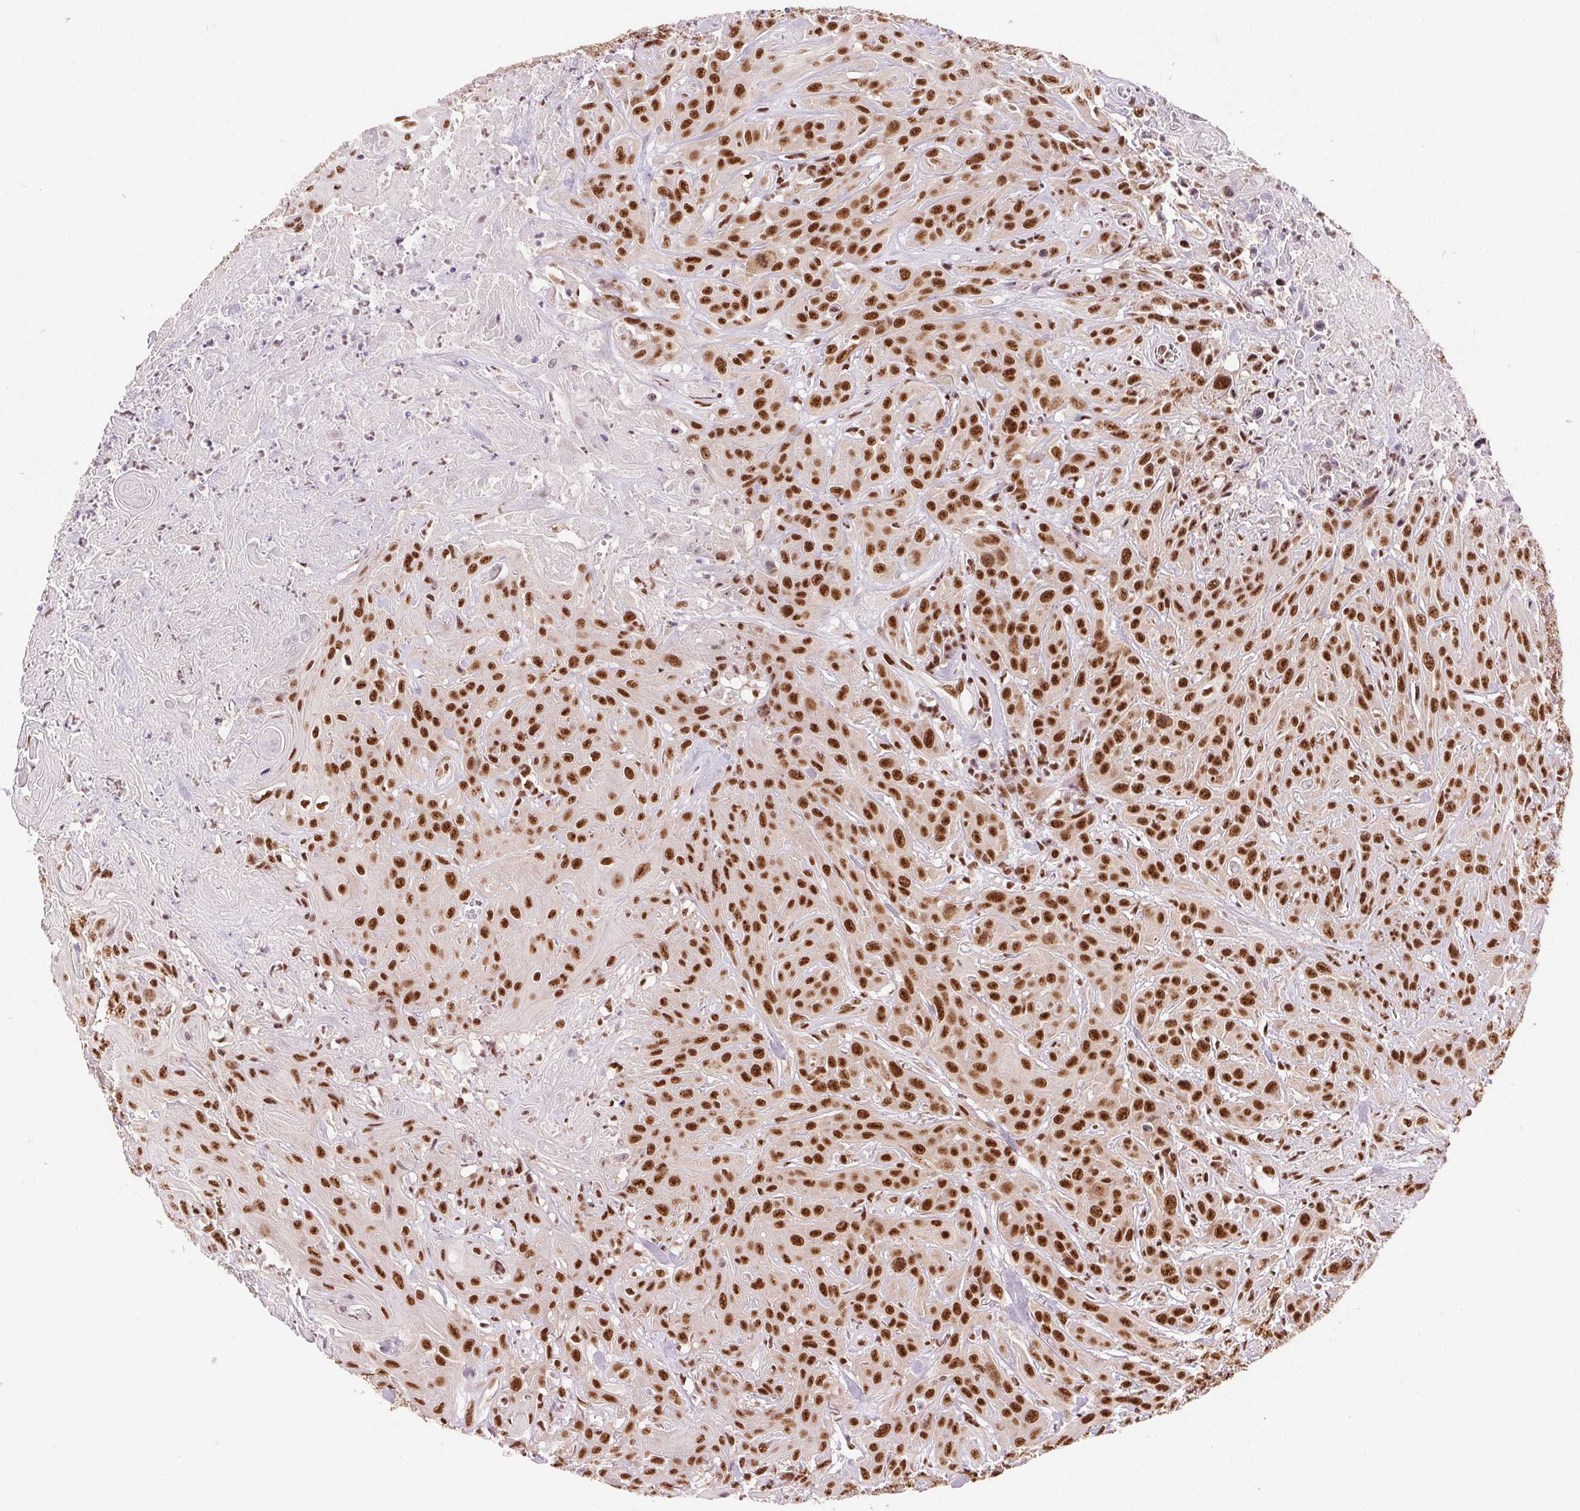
{"staining": {"intensity": "strong", "quantity": ">75%", "location": "nuclear"}, "tissue": "head and neck cancer", "cell_type": "Tumor cells", "image_type": "cancer", "snomed": [{"axis": "morphology", "description": "Squamous cell carcinoma, NOS"}, {"axis": "topography", "description": "Skin"}, {"axis": "topography", "description": "Head-Neck"}], "caption": "Immunohistochemical staining of head and neck cancer exhibits high levels of strong nuclear staining in about >75% of tumor cells.", "gene": "IK", "patient": {"sex": "male", "age": 80}}